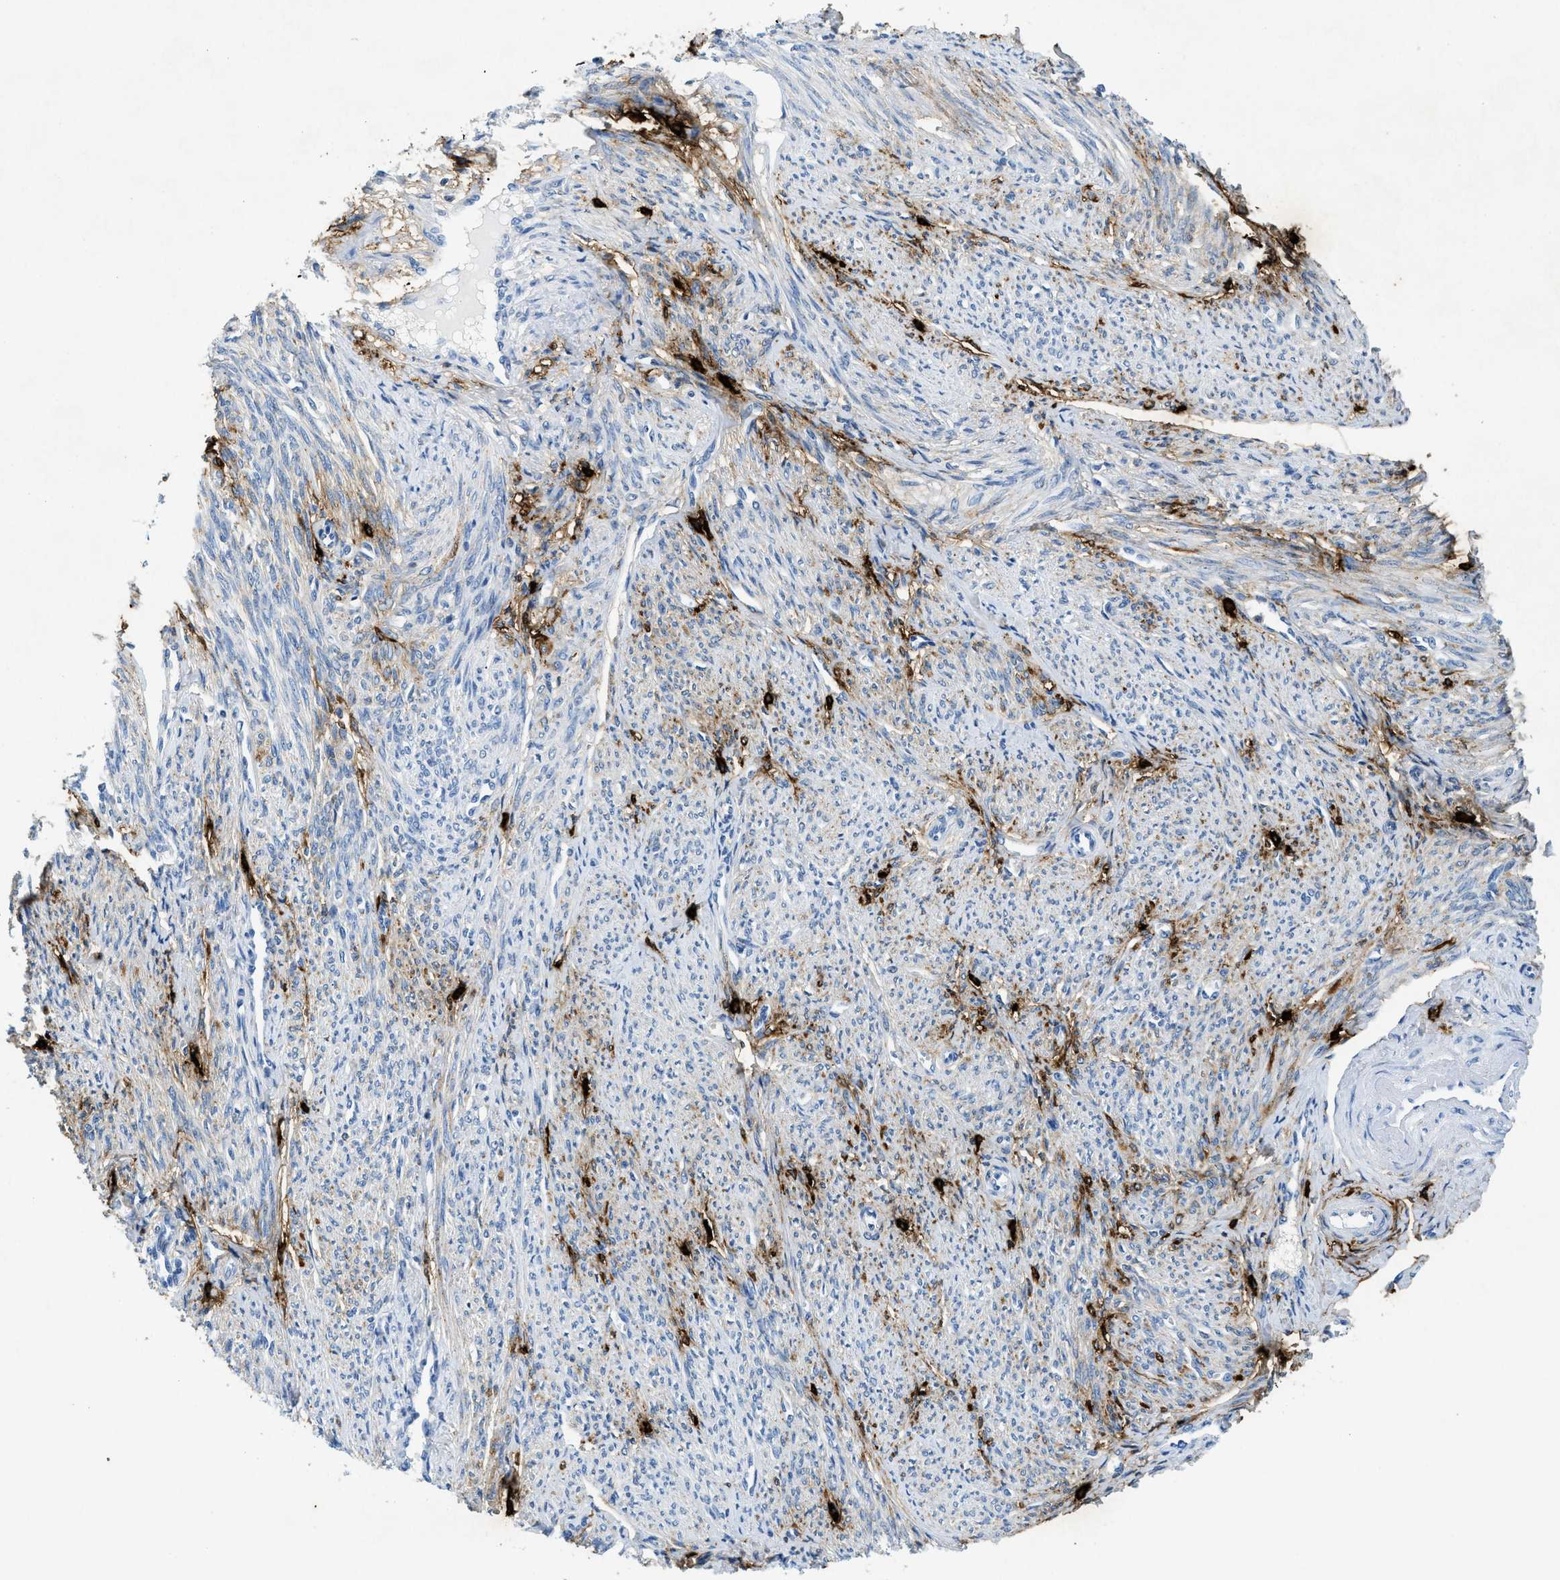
{"staining": {"intensity": "negative", "quantity": "none", "location": "none"}, "tissue": "smooth muscle", "cell_type": "Smooth muscle cells", "image_type": "normal", "snomed": [{"axis": "morphology", "description": "Normal tissue, NOS"}, {"axis": "topography", "description": "Smooth muscle"}], "caption": "Immunohistochemistry (IHC) photomicrograph of normal smooth muscle: human smooth muscle stained with DAB (3,3'-diaminobenzidine) displays no significant protein positivity in smooth muscle cells.", "gene": "TPSAB1", "patient": {"sex": "female", "age": 65}}